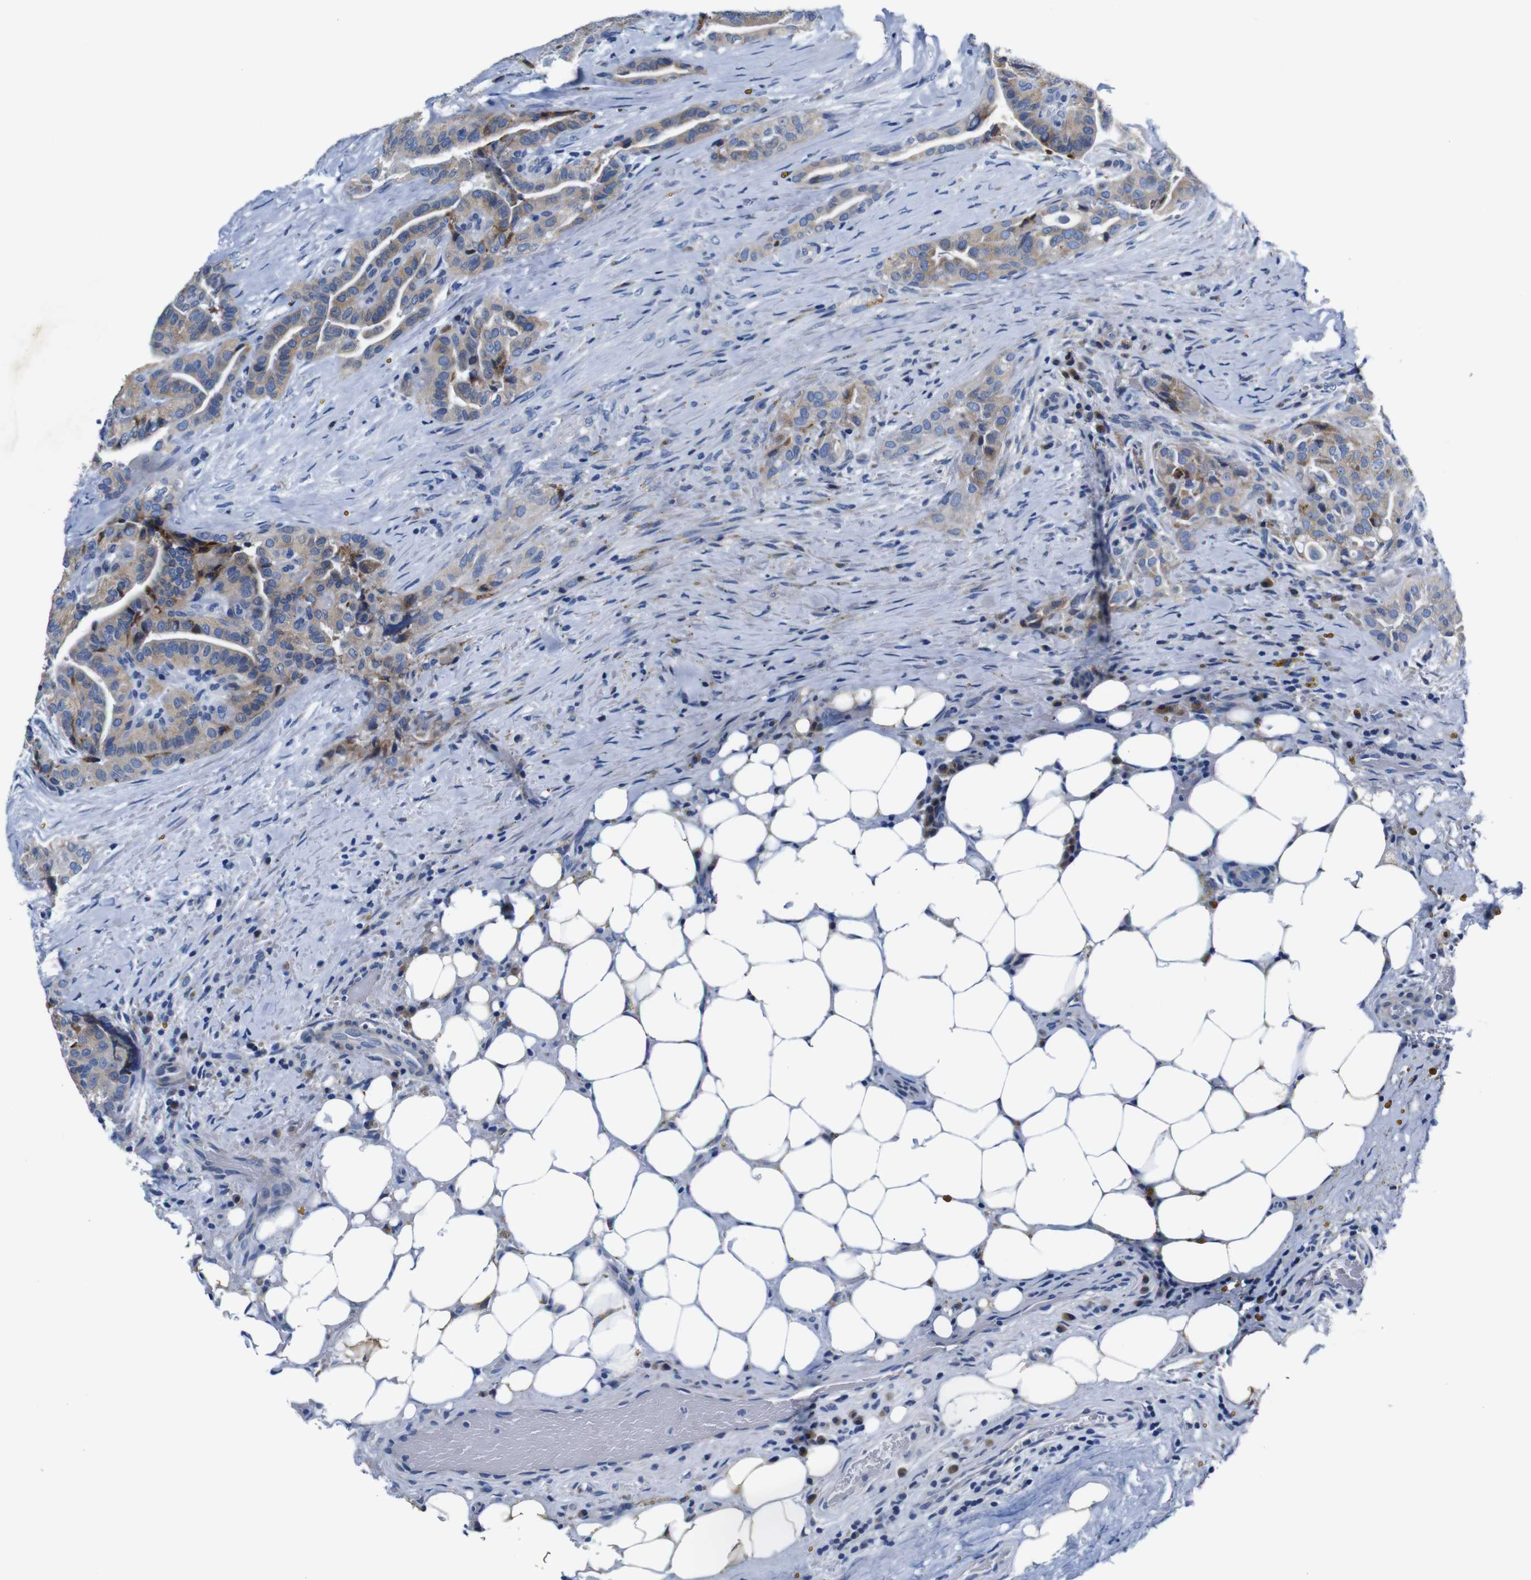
{"staining": {"intensity": "moderate", "quantity": ">75%", "location": "cytoplasmic/membranous"}, "tissue": "thyroid cancer", "cell_type": "Tumor cells", "image_type": "cancer", "snomed": [{"axis": "morphology", "description": "Papillary adenocarcinoma, NOS"}, {"axis": "topography", "description": "Thyroid gland"}], "caption": "Immunohistochemical staining of thyroid cancer shows medium levels of moderate cytoplasmic/membranous protein positivity in approximately >75% of tumor cells. Nuclei are stained in blue.", "gene": "SNX19", "patient": {"sex": "male", "age": 77}}